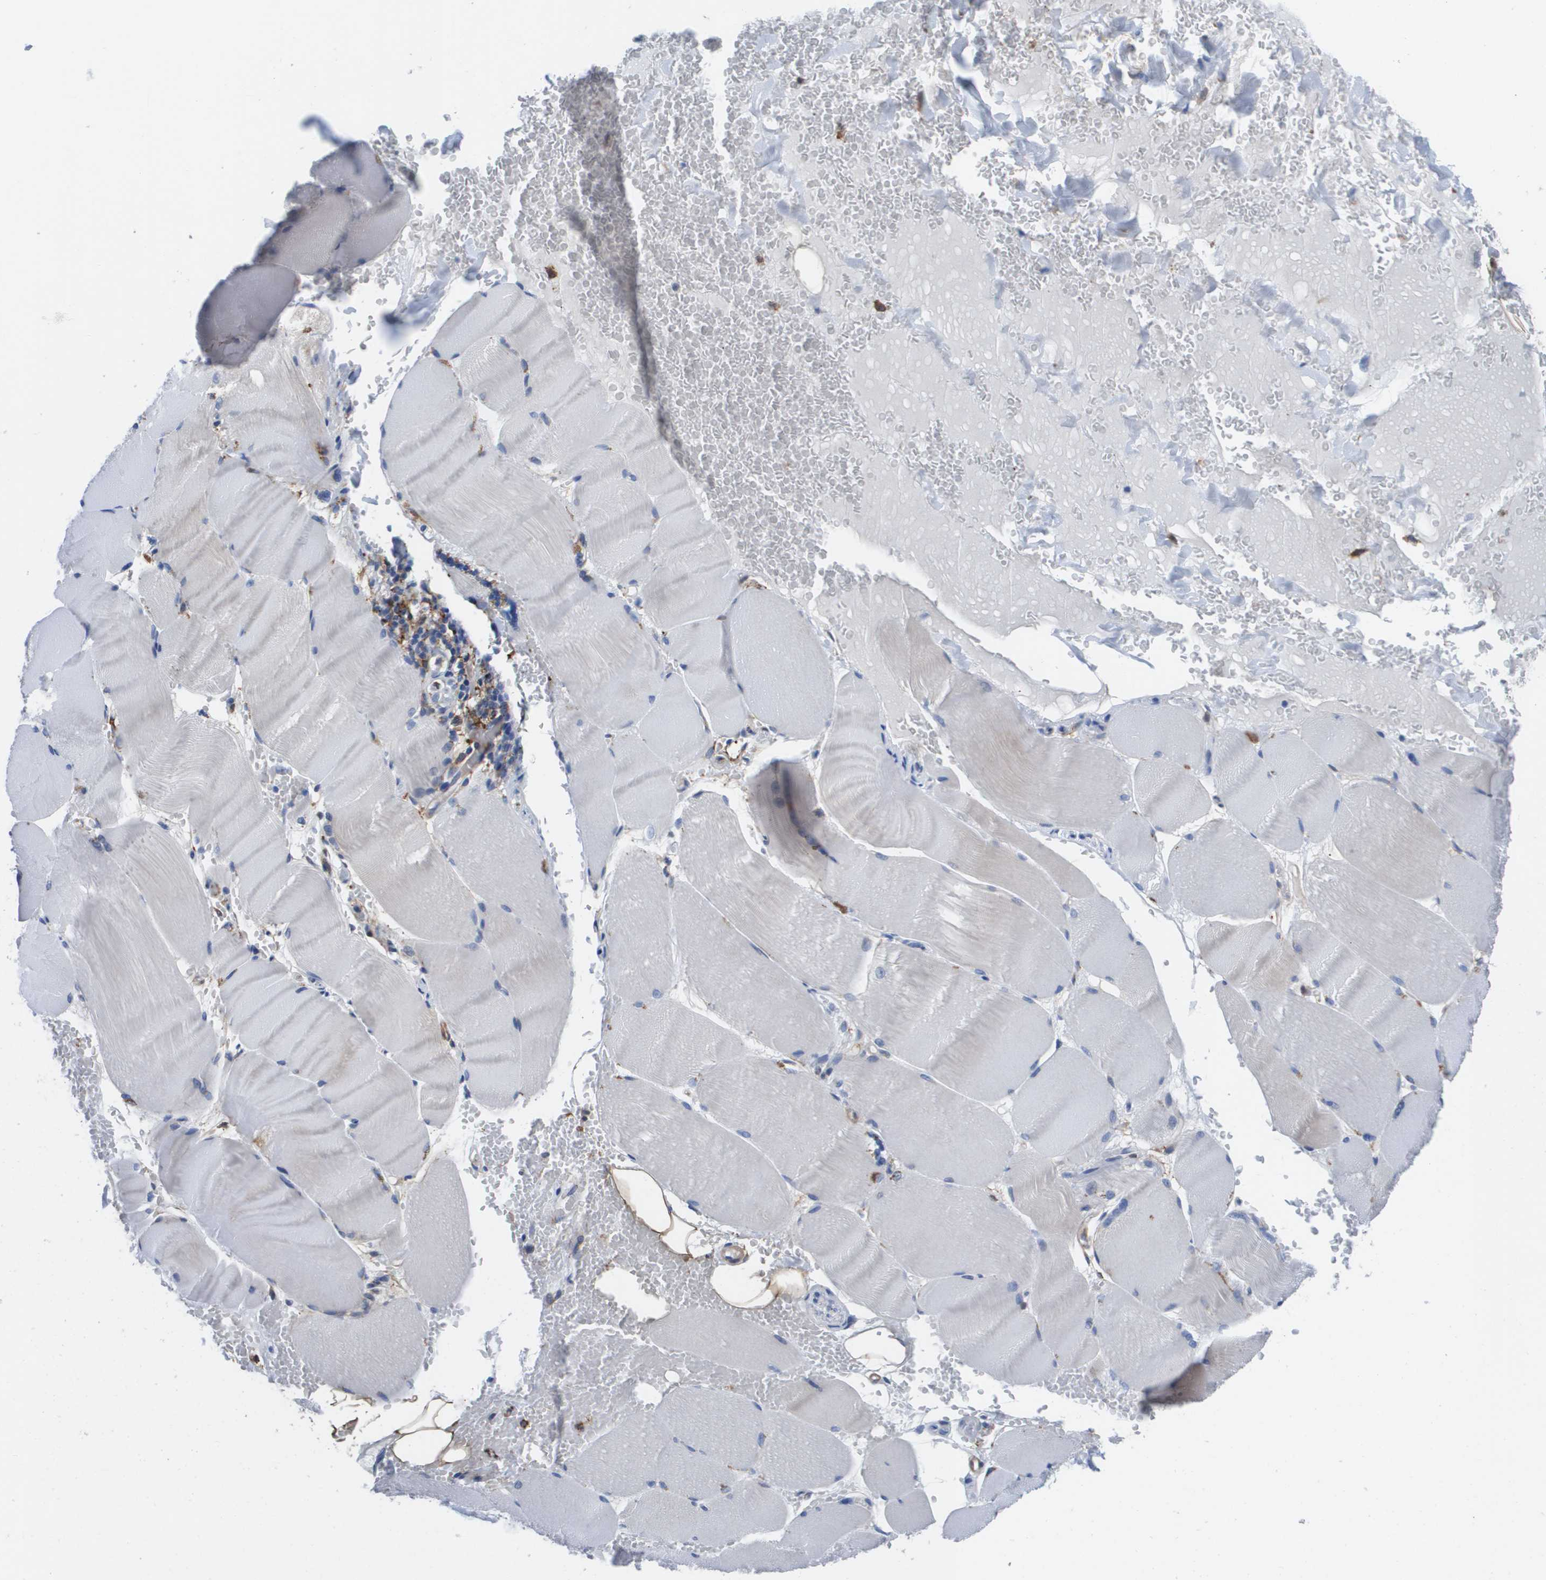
{"staining": {"intensity": "negative", "quantity": "none", "location": "none"}, "tissue": "skeletal muscle", "cell_type": "Myocytes", "image_type": "normal", "snomed": [{"axis": "morphology", "description": "Normal tissue, NOS"}, {"axis": "topography", "description": "Skin"}, {"axis": "topography", "description": "Skeletal muscle"}], "caption": "This image is of normal skeletal muscle stained with immunohistochemistry (IHC) to label a protein in brown with the nuclei are counter-stained blue. There is no expression in myocytes. Brightfield microscopy of immunohistochemistry (IHC) stained with DAB (3,3'-diaminobenzidine) (brown) and hematoxylin (blue), captured at high magnification.", "gene": "SLC37A2", "patient": {"sex": "male", "age": 83}}